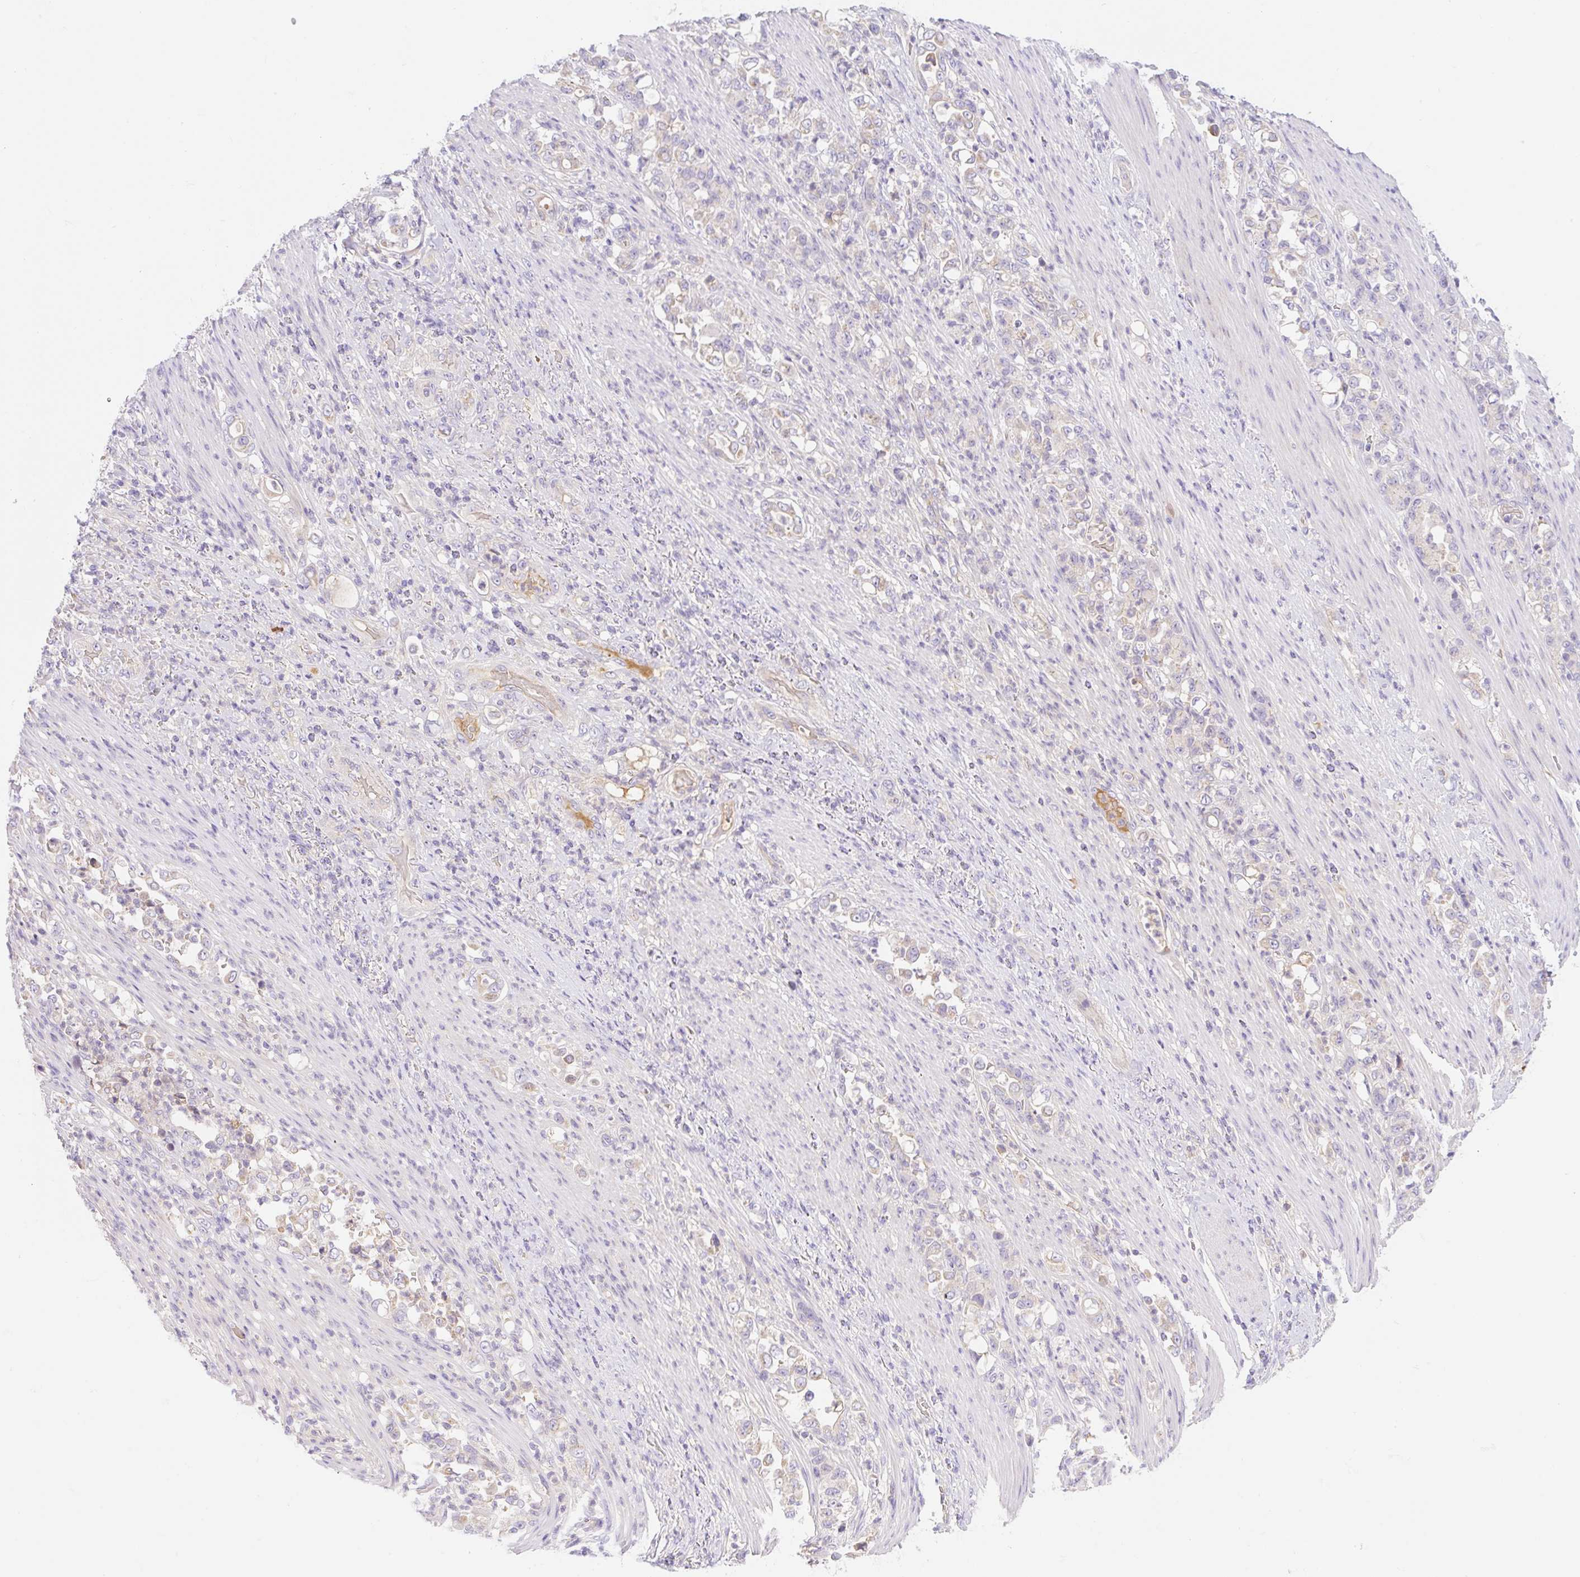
{"staining": {"intensity": "weak", "quantity": "25%-75%", "location": "cytoplasmic/membranous"}, "tissue": "stomach cancer", "cell_type": "Tumor cells", "image_type": "cancer", "snomed": [{"axis": "morphology", "description": "Normal tissue, NOS"}, {"axis": "morphology", "description": "Adenocarcinoma, NOS"}, {"axis": "topography", "description": "Stomach"}], "caption": "Immunohistochemical staining of human stomach cancer (adenocarcinoma) demonstrates low levels of weak cytoplasmic/membranous protein staining in about 25%-75% of tumor cells.", "gene": "DENND5A", "patient": {"sex": "female", "age": 79}}